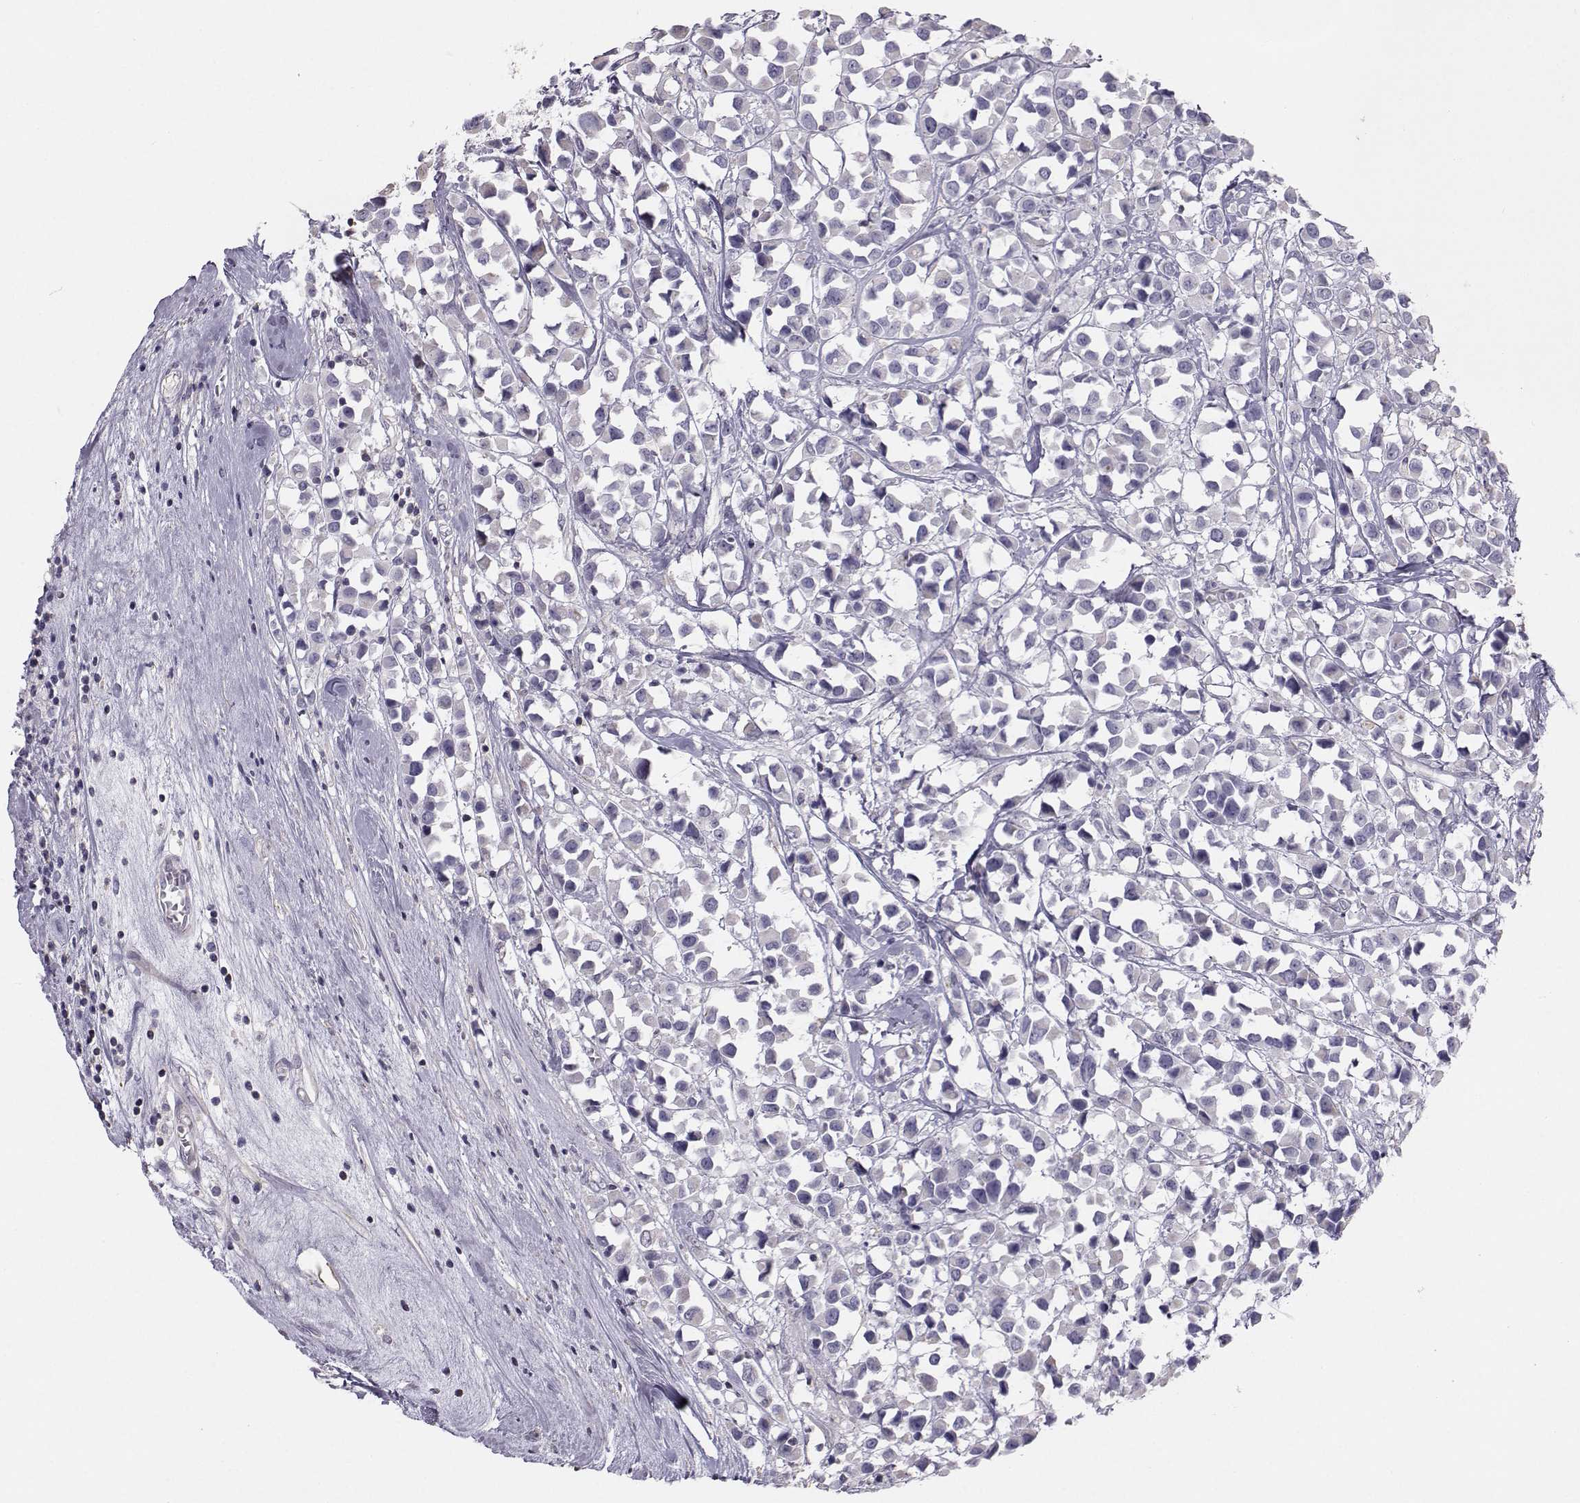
{"staining": {"intensity": "negative", "quantity": "none", "location": "none"}, "tissue": "breast cancer", "cell_type": "Tumor cells", "image_type": "cancer", "snomed": [{"axis": "morphology", "description": "Duct carcinoma"}, {"axis": "topography", "description": "Breast"}], "caption": "Photomicrograph shows no significant protein expression in tumor cells of breast intraductal carcinoma.", "gene": "GARIN3", "patient": {"sex": "female", "age": 61}}